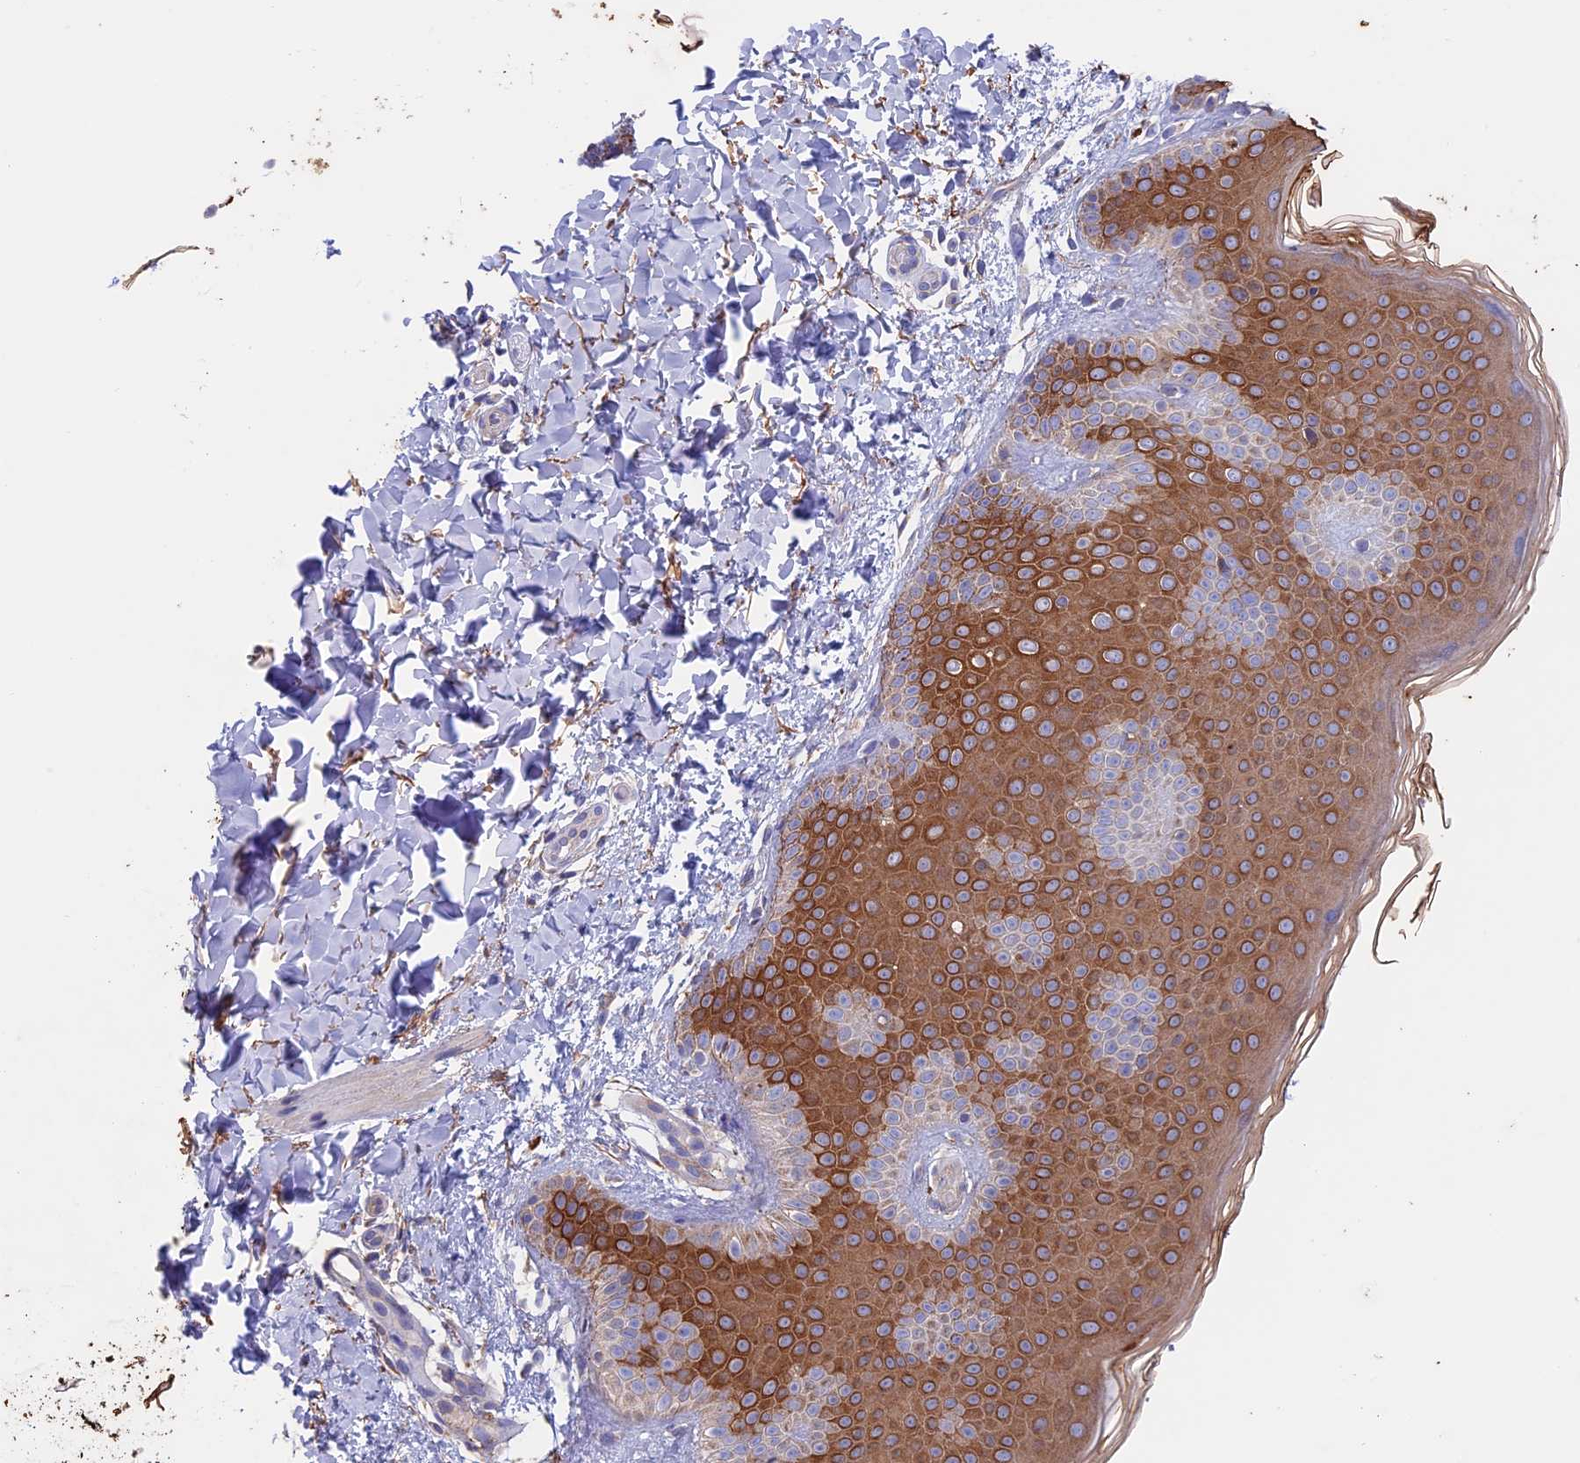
{"staining": {"intensity": "strong", "quantity": ">75%", "location": "cytoplasmic/membranous"}, "tissue": "skin", "cell_type": "Fibroblasts", "image_type": "normal", "snomed": [{"axis": "morphology", "description": "Normal tissue, NOS"}, {"axis": "topography", "description": "Skin"}], "caption": "Brown immunohistochemical staining in benign skin exhibits strong cytoplasmic/membranous positivity in approximately >75% of fibroblasts.", "gene": "PTPN9", "patient": {"sex": "male", "age": 36}}